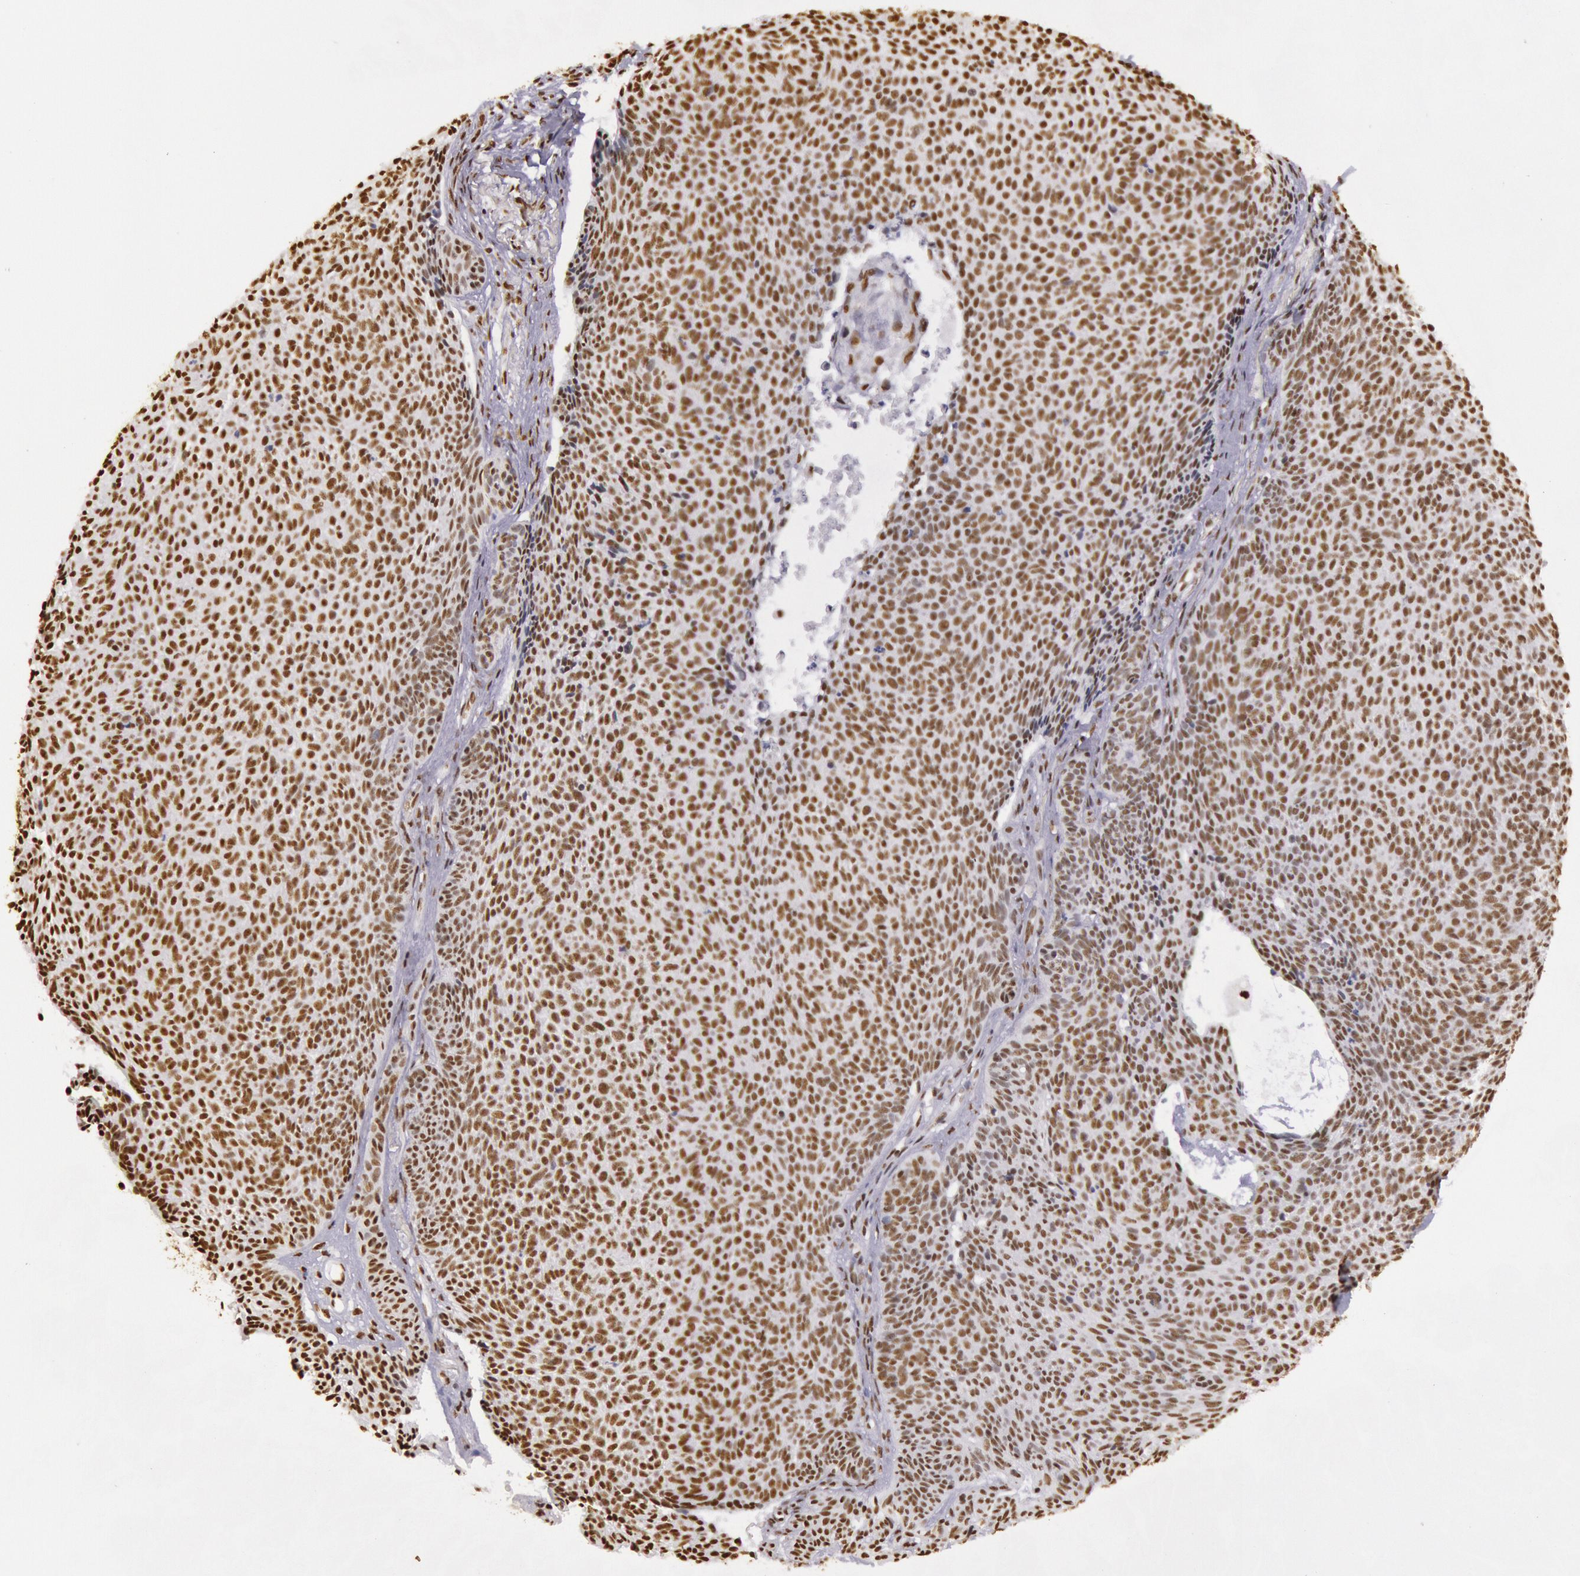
{"staining": {"intensity": "moderate", "quantity": ">75%", "location": "nuclear"}, "tissue": "skin cancer", "cell_type": "Tumor cells", "image_type": "cancer", "snomed": [{"axis": "morphology", "description": "Basal cell carcinoma"}, {"axis": "topography", "description": "Skin"}], "caption": "Approximately >75% of tumor cells in basal cell carcinoma (skin) show moderate nuclear protein positivity as visualized by brown immunohistochemical staining.", "gene": "HNRNPH2", "patient": {"sex": "male", "age": 84}}